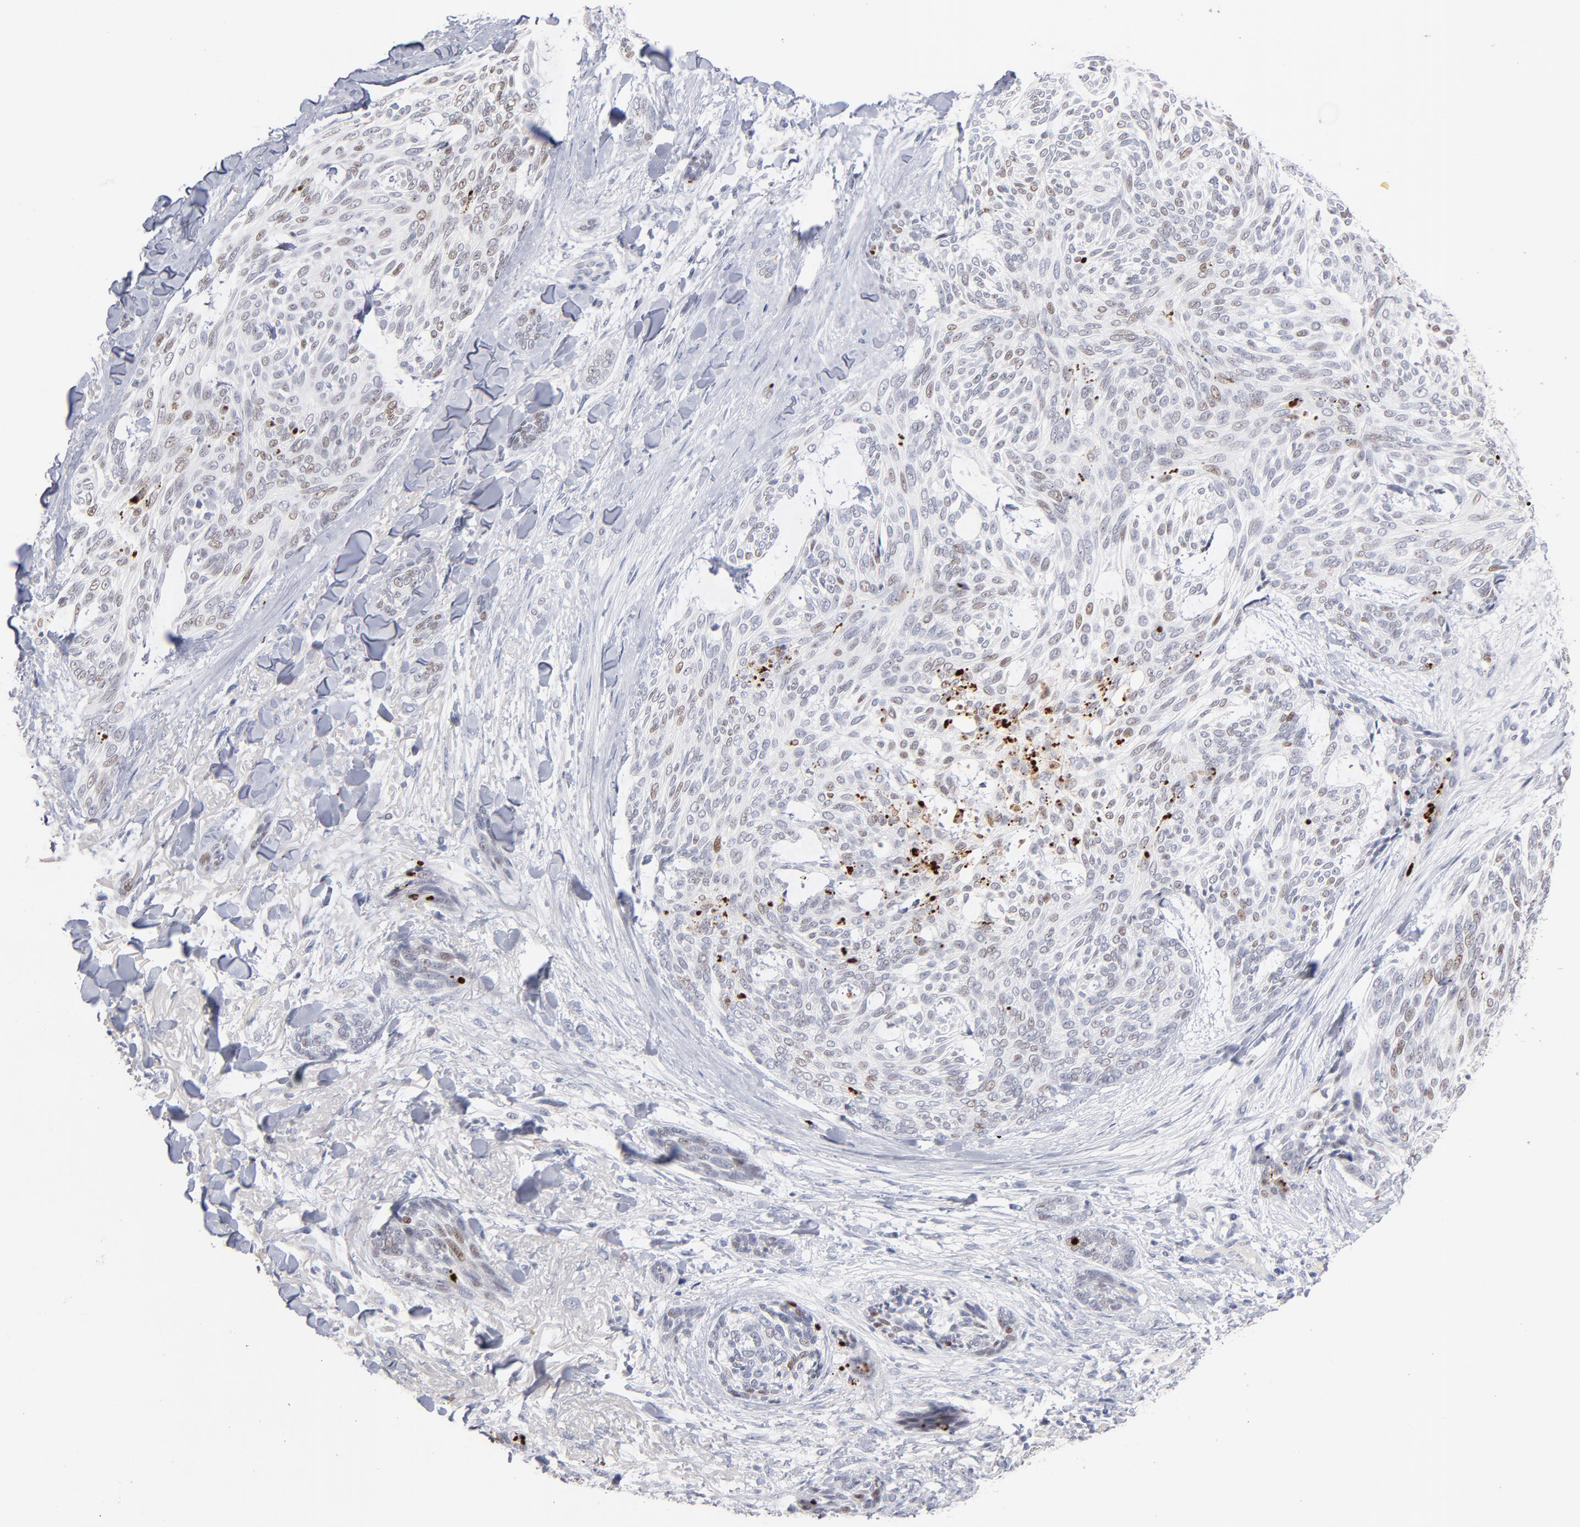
{"staining": {"intensity": "weak", "quantity": "<25%", "location": "nuclear"}, "tissue": "skin cancer", "cell_type": "Tumor cells", "image_type": "cancer", "snomed": [{"axis": "morphology", "description": "Normal tissue, NOS"}, {"axis": "morphology", "description": "Basal cell carcinoma"}, {"axis": "topography", "description": "Skin"}], "caption": "IHC micrograph of human basal cell carcinoma (skin) stained for a protein (brown), which displays no staining in tumor cells.", "gene": "PARP1", "patient": {"sex": "female", "age": 71}}